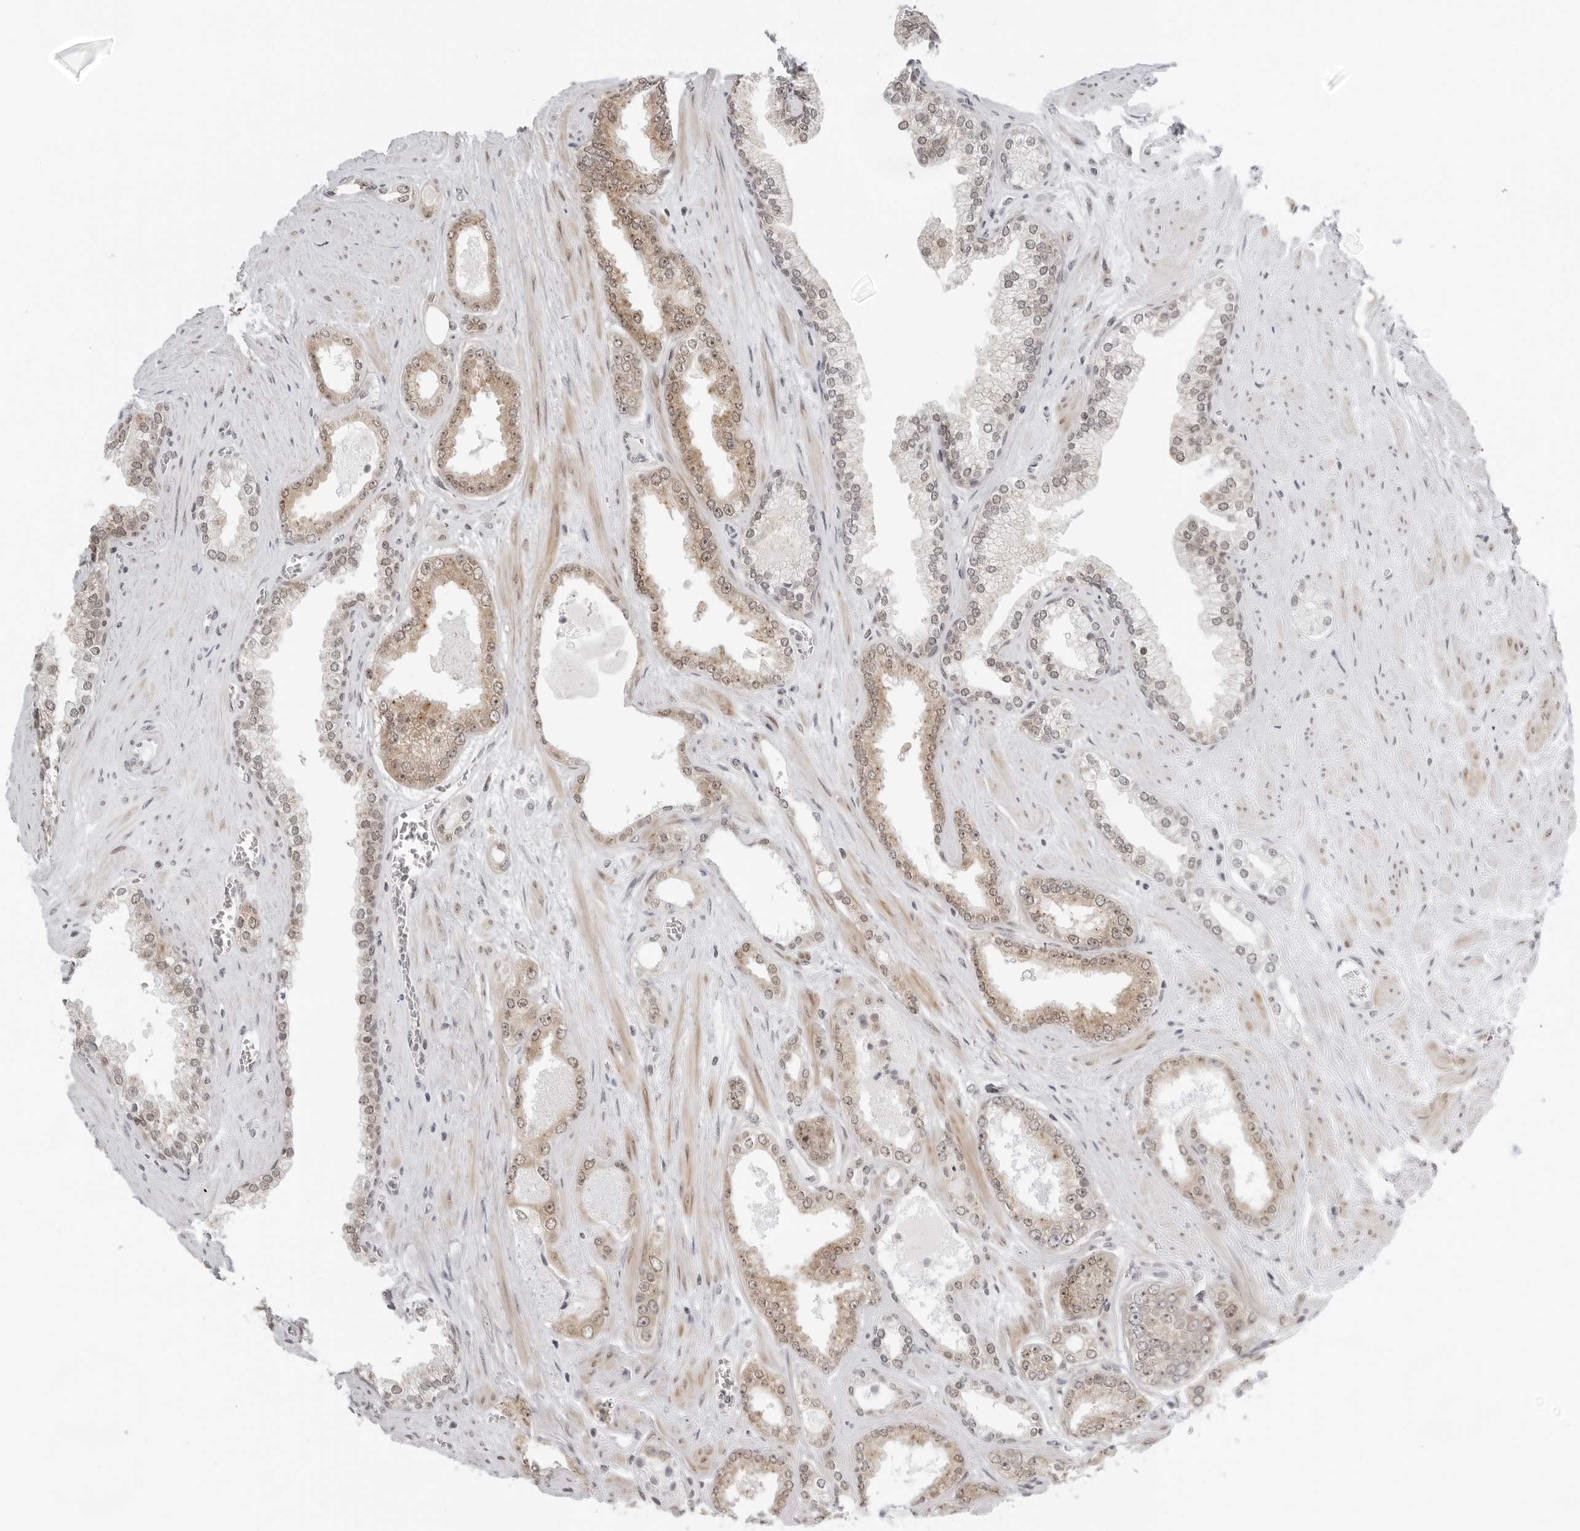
{"staining": {"intensity": "moderate", "quantity": ">75%", "location": "nuclear"}, "tissue": "prostate cancer", "cell_type": "Tumor cells", "image_type": "cancer", "snomed": [{"axis": "morphology", "description": "Adenocarcinoma, Low grade"}, {"axis": "topography", "description": "Prostate"}], "caption": "A medium amount of moderate nuclear expression is present in approximately >75% of tumor cells in prostate cancer (adenocarcinoma (low-grade)) tissue.", "gene": "TOX4", "patient": {"sex": "male", "age": 62}}